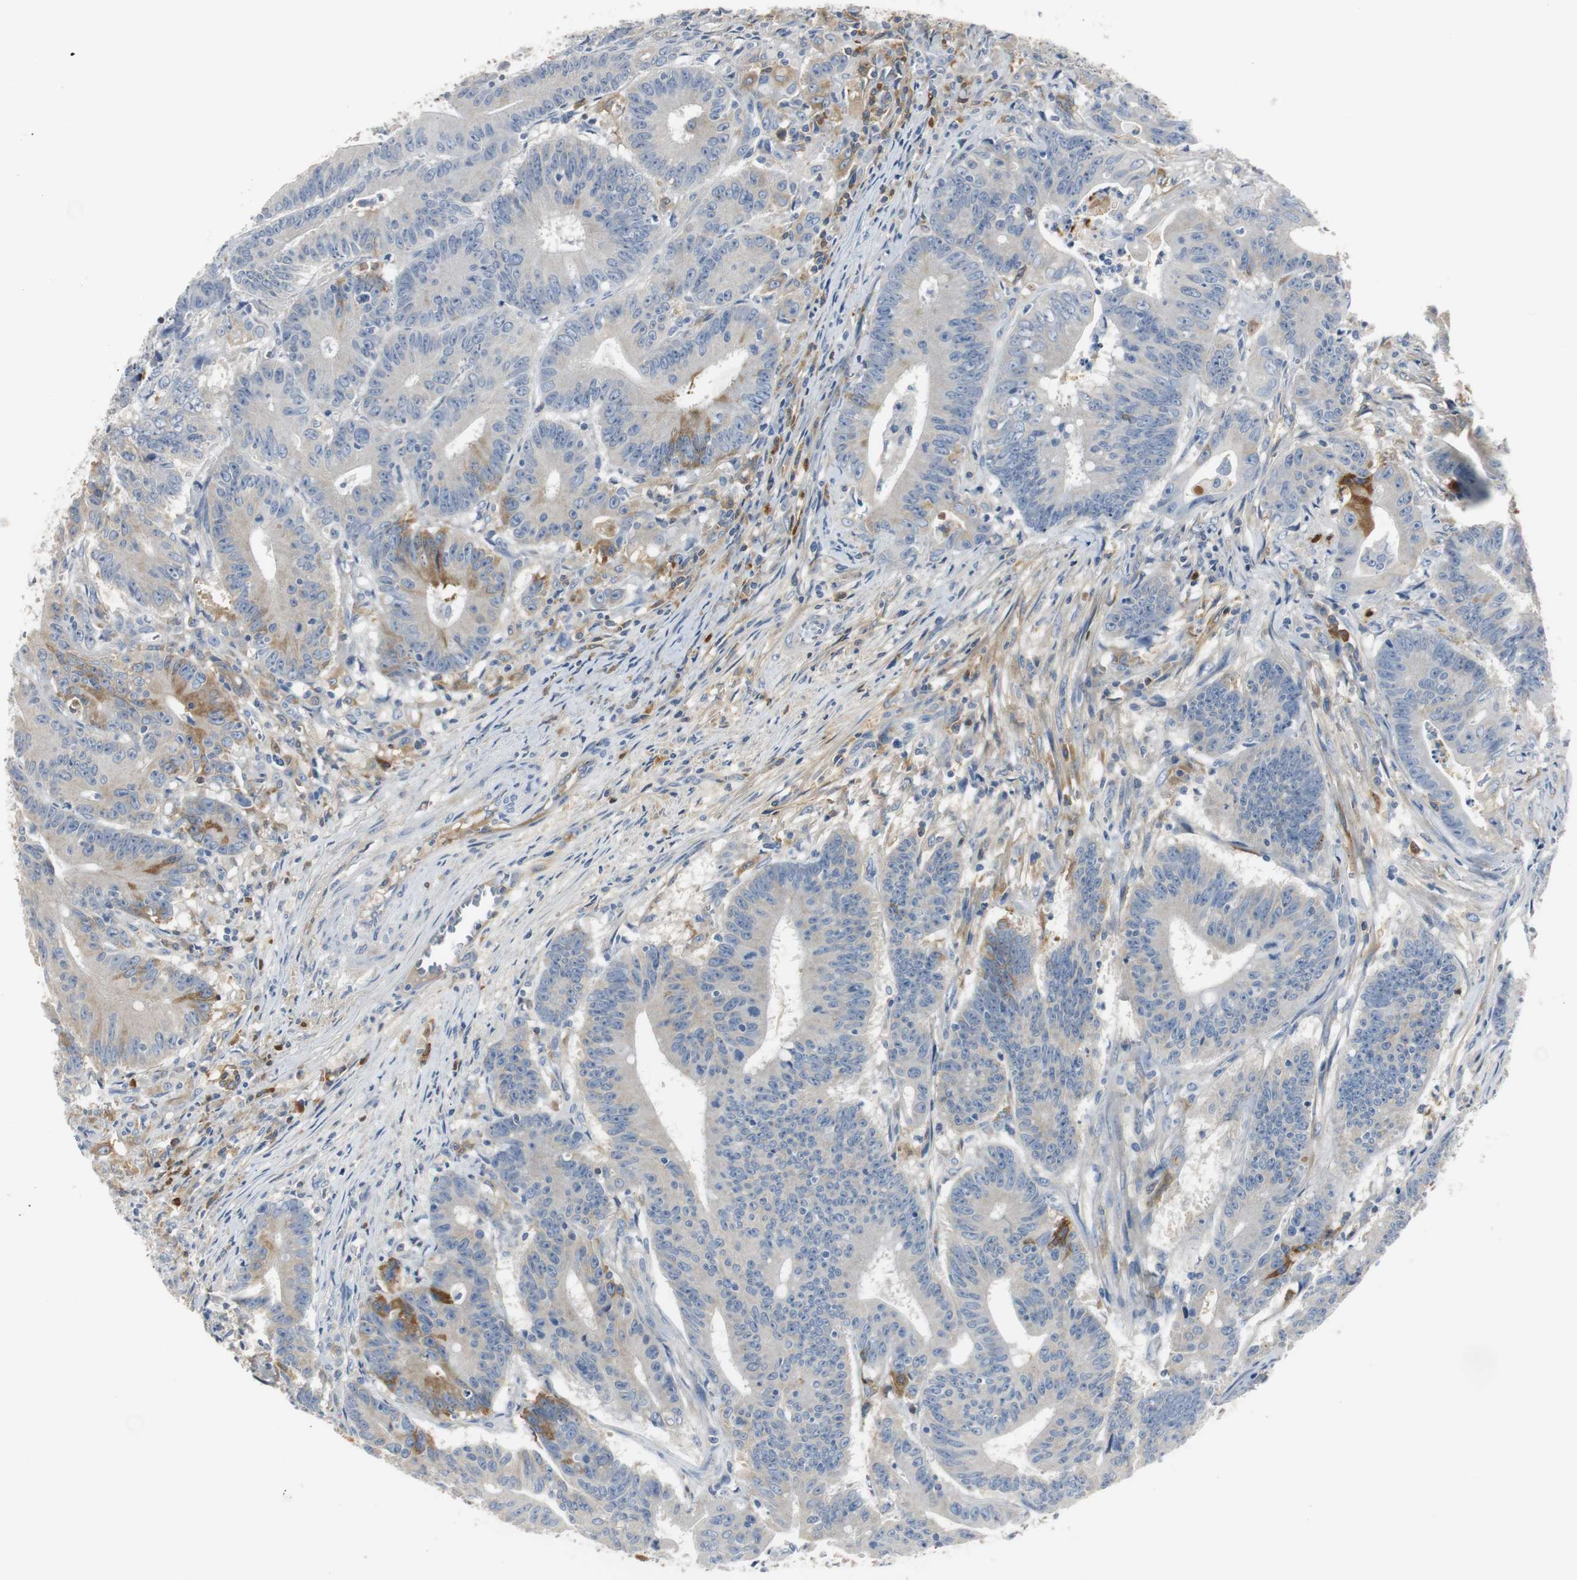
{"staining": {"intensity": "moderate", "quantity": "<25%", "location": "cytoplasmic/membranous"}, "tissue": "colorectal cancer", "cell_type": "Tumor cells", "image_type": "cancer", "snomed": [{"axis": "morphology", "description": "Adenocarcinoma, NOS"}, {"axis": "topography", "description": "Colon"}], "caption": "Human colorectal adenocarcinoma stained with a brown dye shows moderate cytoplasmic/membranous positive expression in about <25% of tumor cells.", "gene": "SERPINF1", "patient": {"sex": "male", "age": 45}}